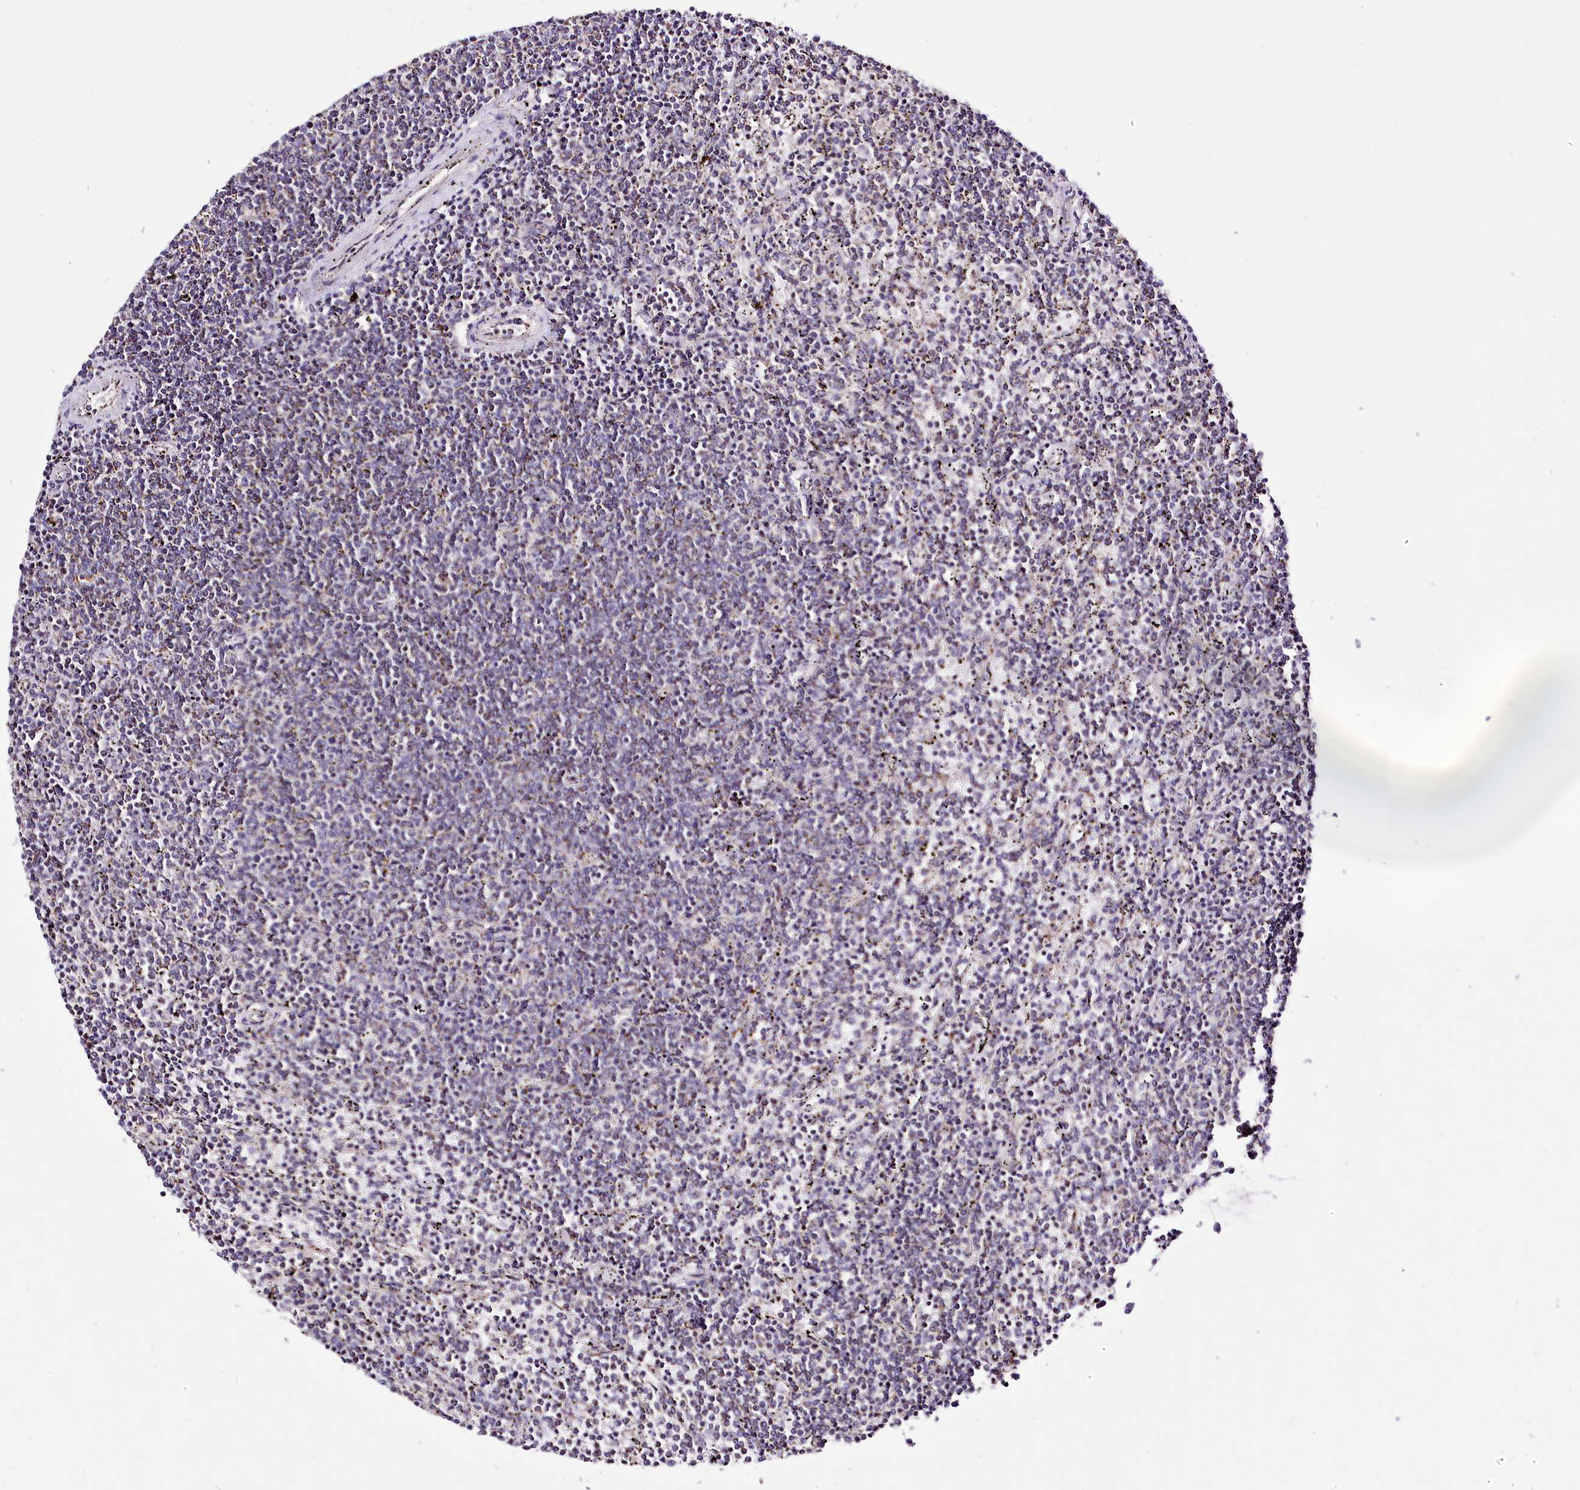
{"staining": {"intensity": "weak", "quantity": "<25%", "location": "cytoplasmic/membranous"}, "tissue": "lymphoma", "cell_type": "Tumor cells", "image_type": "cancer", "snomed": [{"axis": "morphology", "description": "Malignant lymphoma, non-Hodgkin's type, Low grade"}, {"axis": "topography", "description": "Spleen"}], "caption": "High power microscopy histopathology image of an immunohistochemistry (IHC) histopathology image of lymphoma, revealing no significant staining in tumor cells.", "gene": "ATE1", "patient": {"sex": "female", "age": 50}}